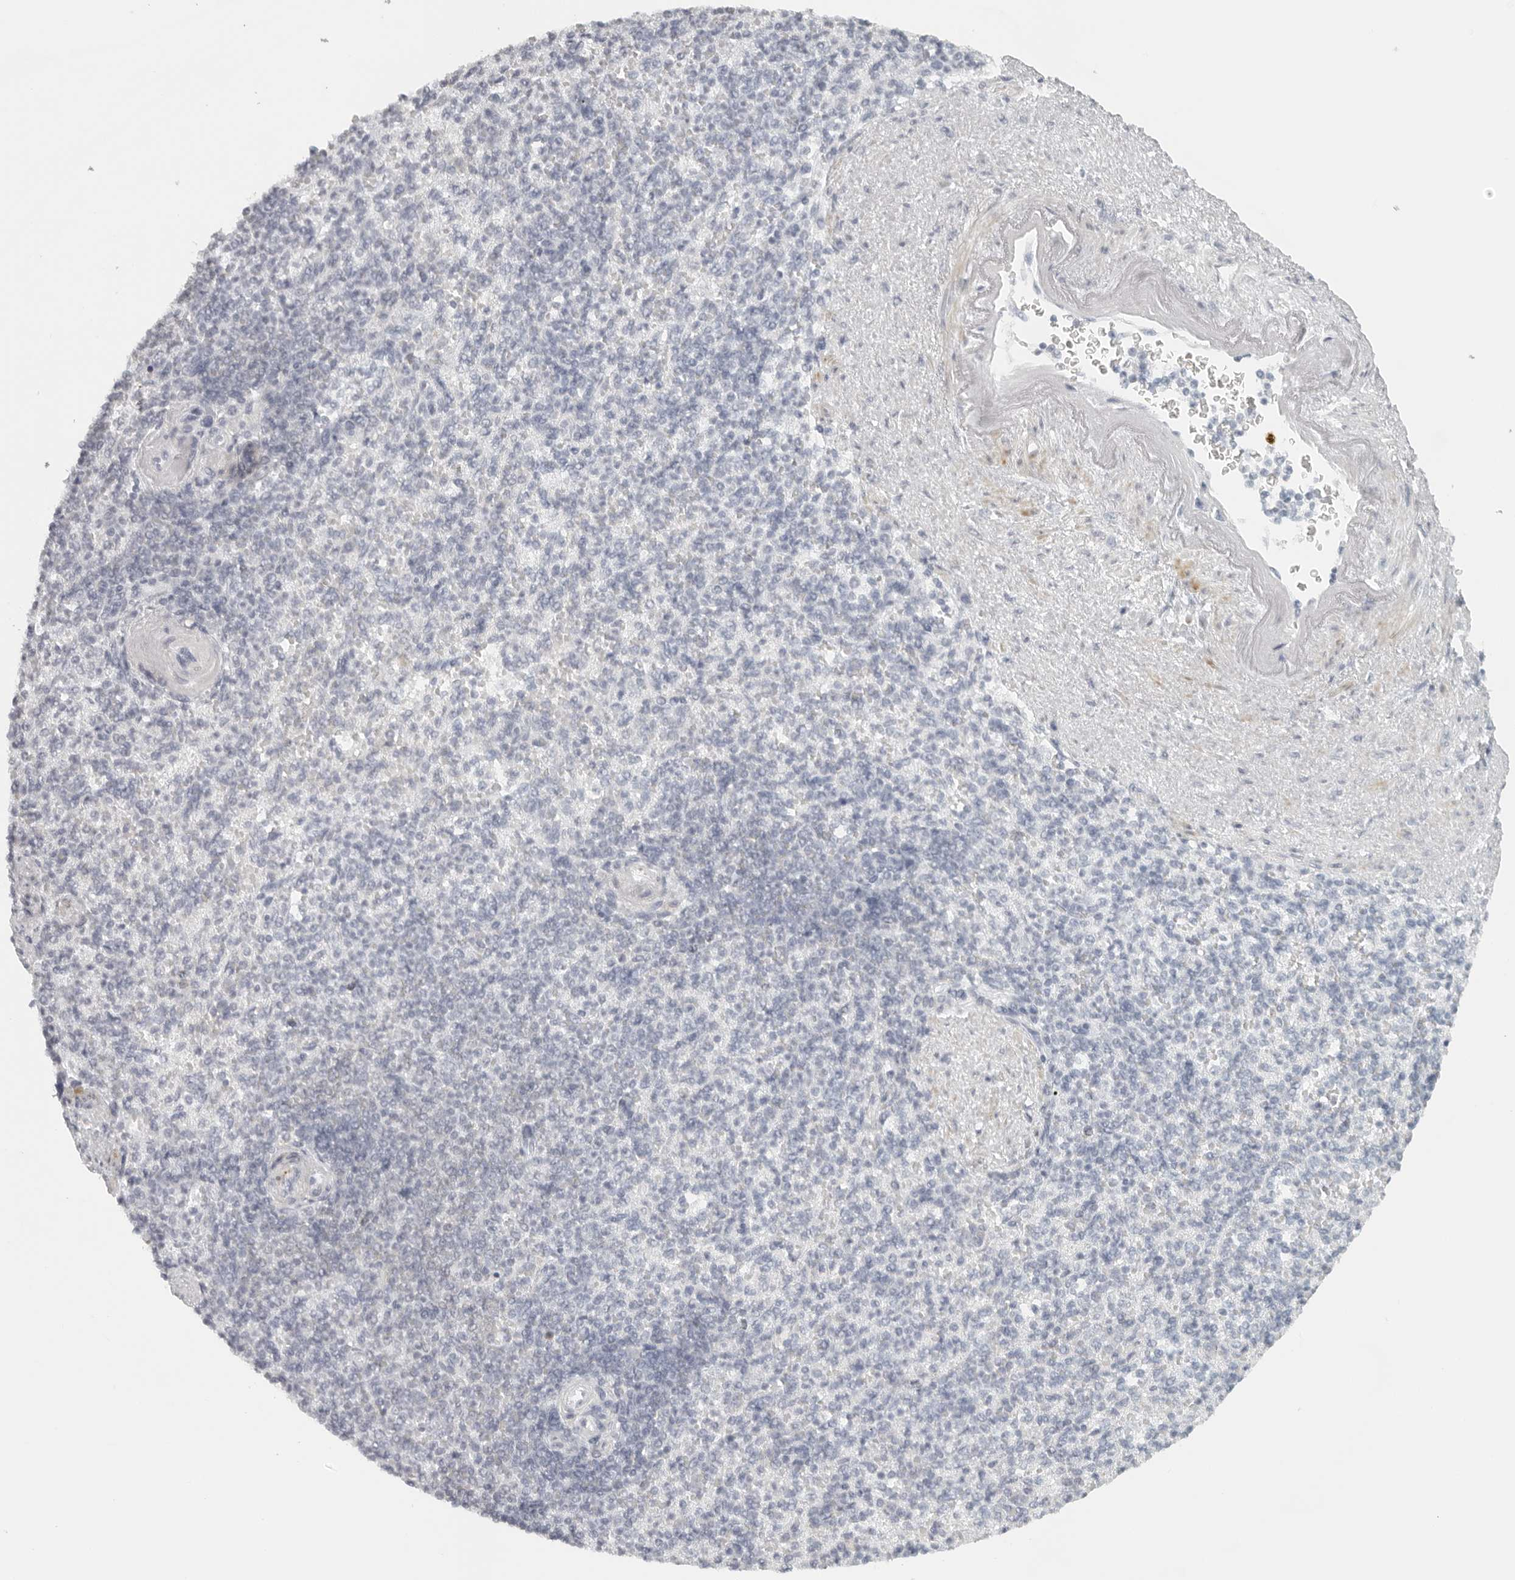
{"staining": {"intensity": "negative", "quantity": "none", "location": "none"}, "tissue": "spleen", "cell_type": "Cells in red pulp", "image_type": "normal", "snomed": [{"axis": "morphology", "description": "Normal tissue, NOS"}, {"axis": "topography", "description": "Spleen"}], "caption": "A high-resolution micrograph shows immunohistochemistry (IHC) staining of unremarkable spleen, which shows no significant positivity in cells in red pulp.", "gene": "RPS6KC1", "patient": {"sex": "female", "age": 74}}